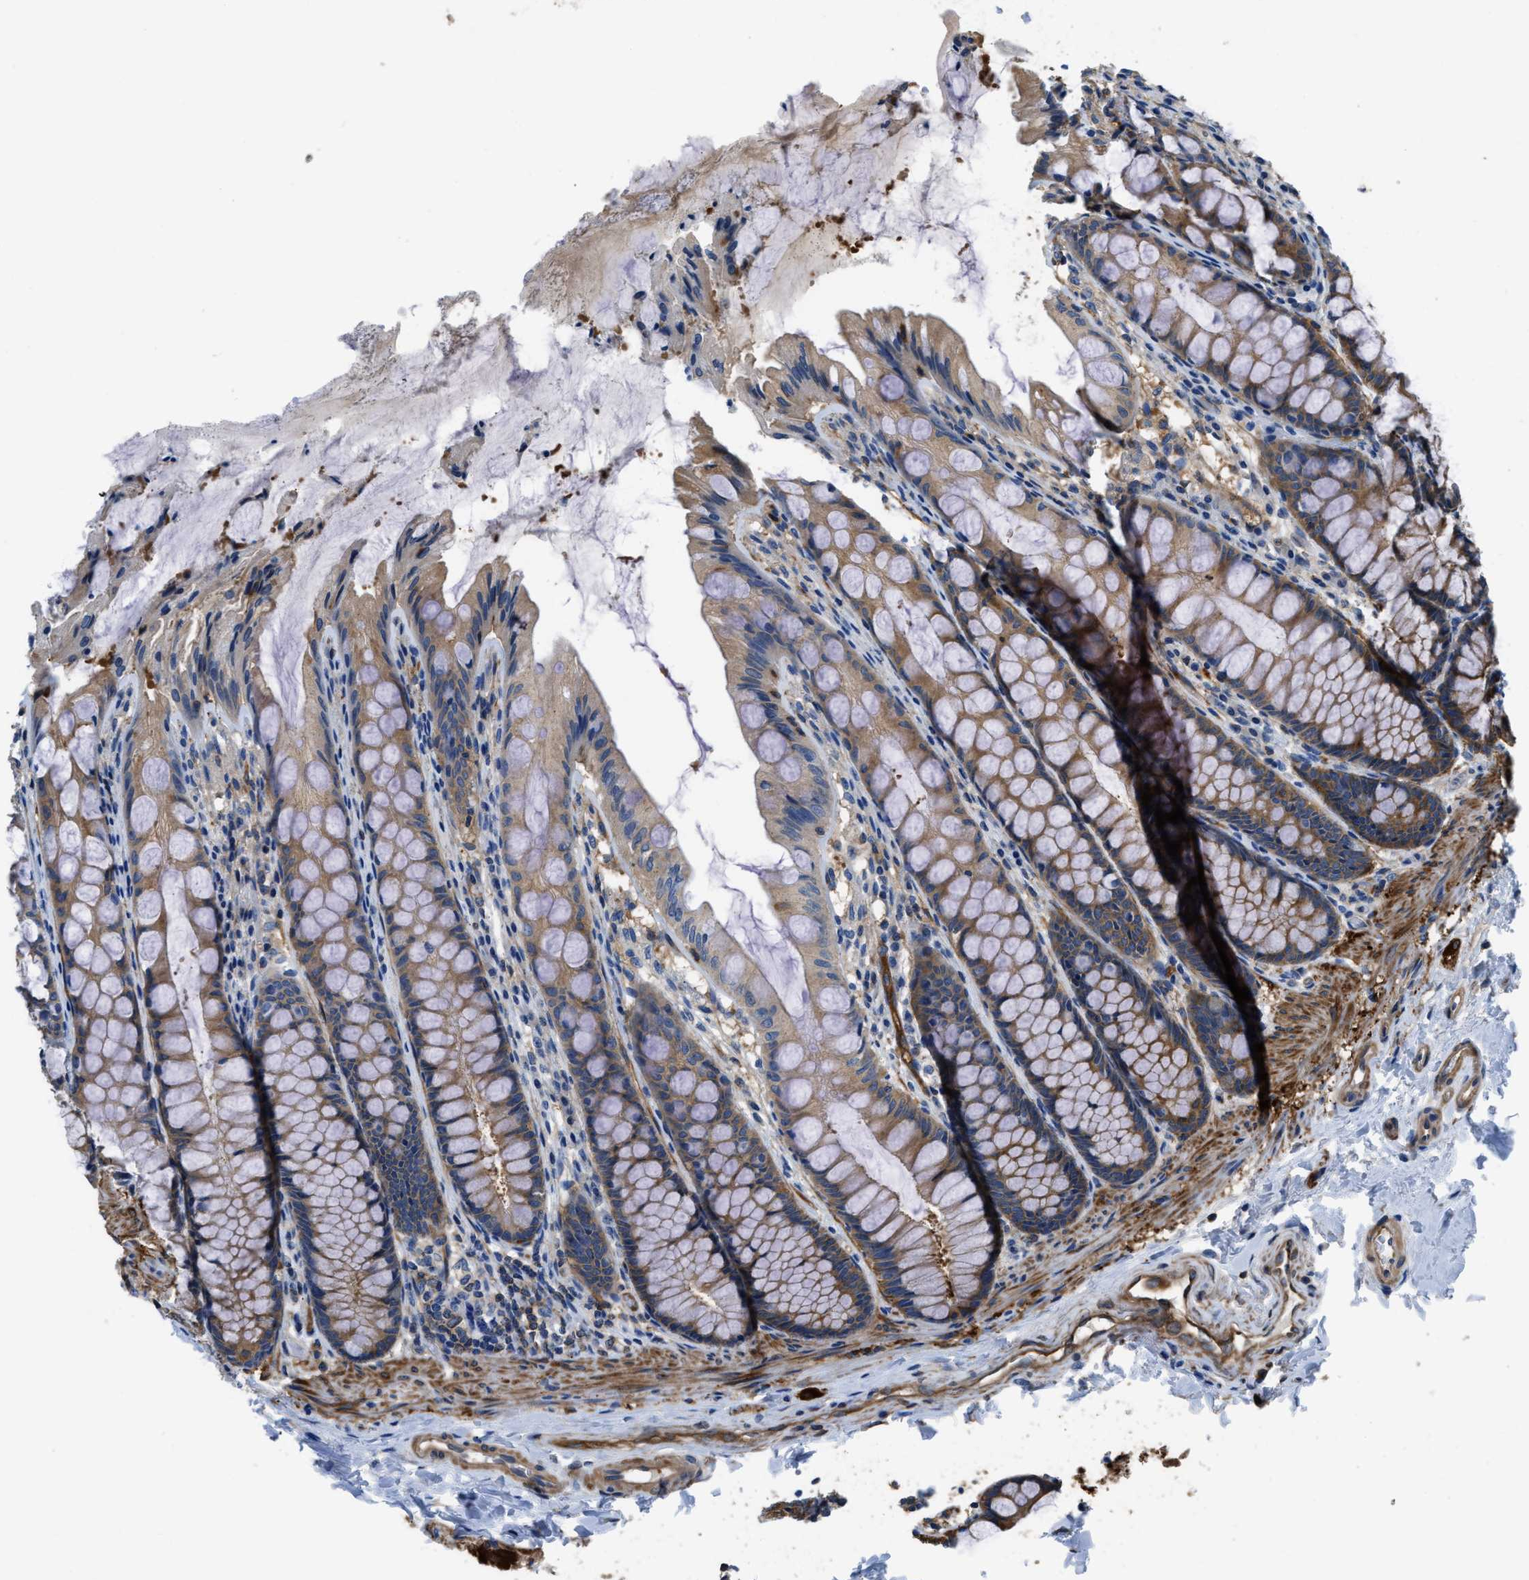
{"staining": {"intensity": "strong", "quantity": ">75%", "location": "cytoplasmic/membranous"}, "tissue": "colon", "cell_type": "Endothelial cells", "image_type": "normal", "snomed": [{"axis": "morphology", "description": "Normal tissue, NOS"}, {"axis": "topography", "description": "Colon"}], "caption": "Human colon stained with a brown dye exhibits strong cytoplasmic/membranous positive positivity in about >75% of endothelial cells.", "gene": "PFKP", "patient": {"sex": "male", "age": 47}}